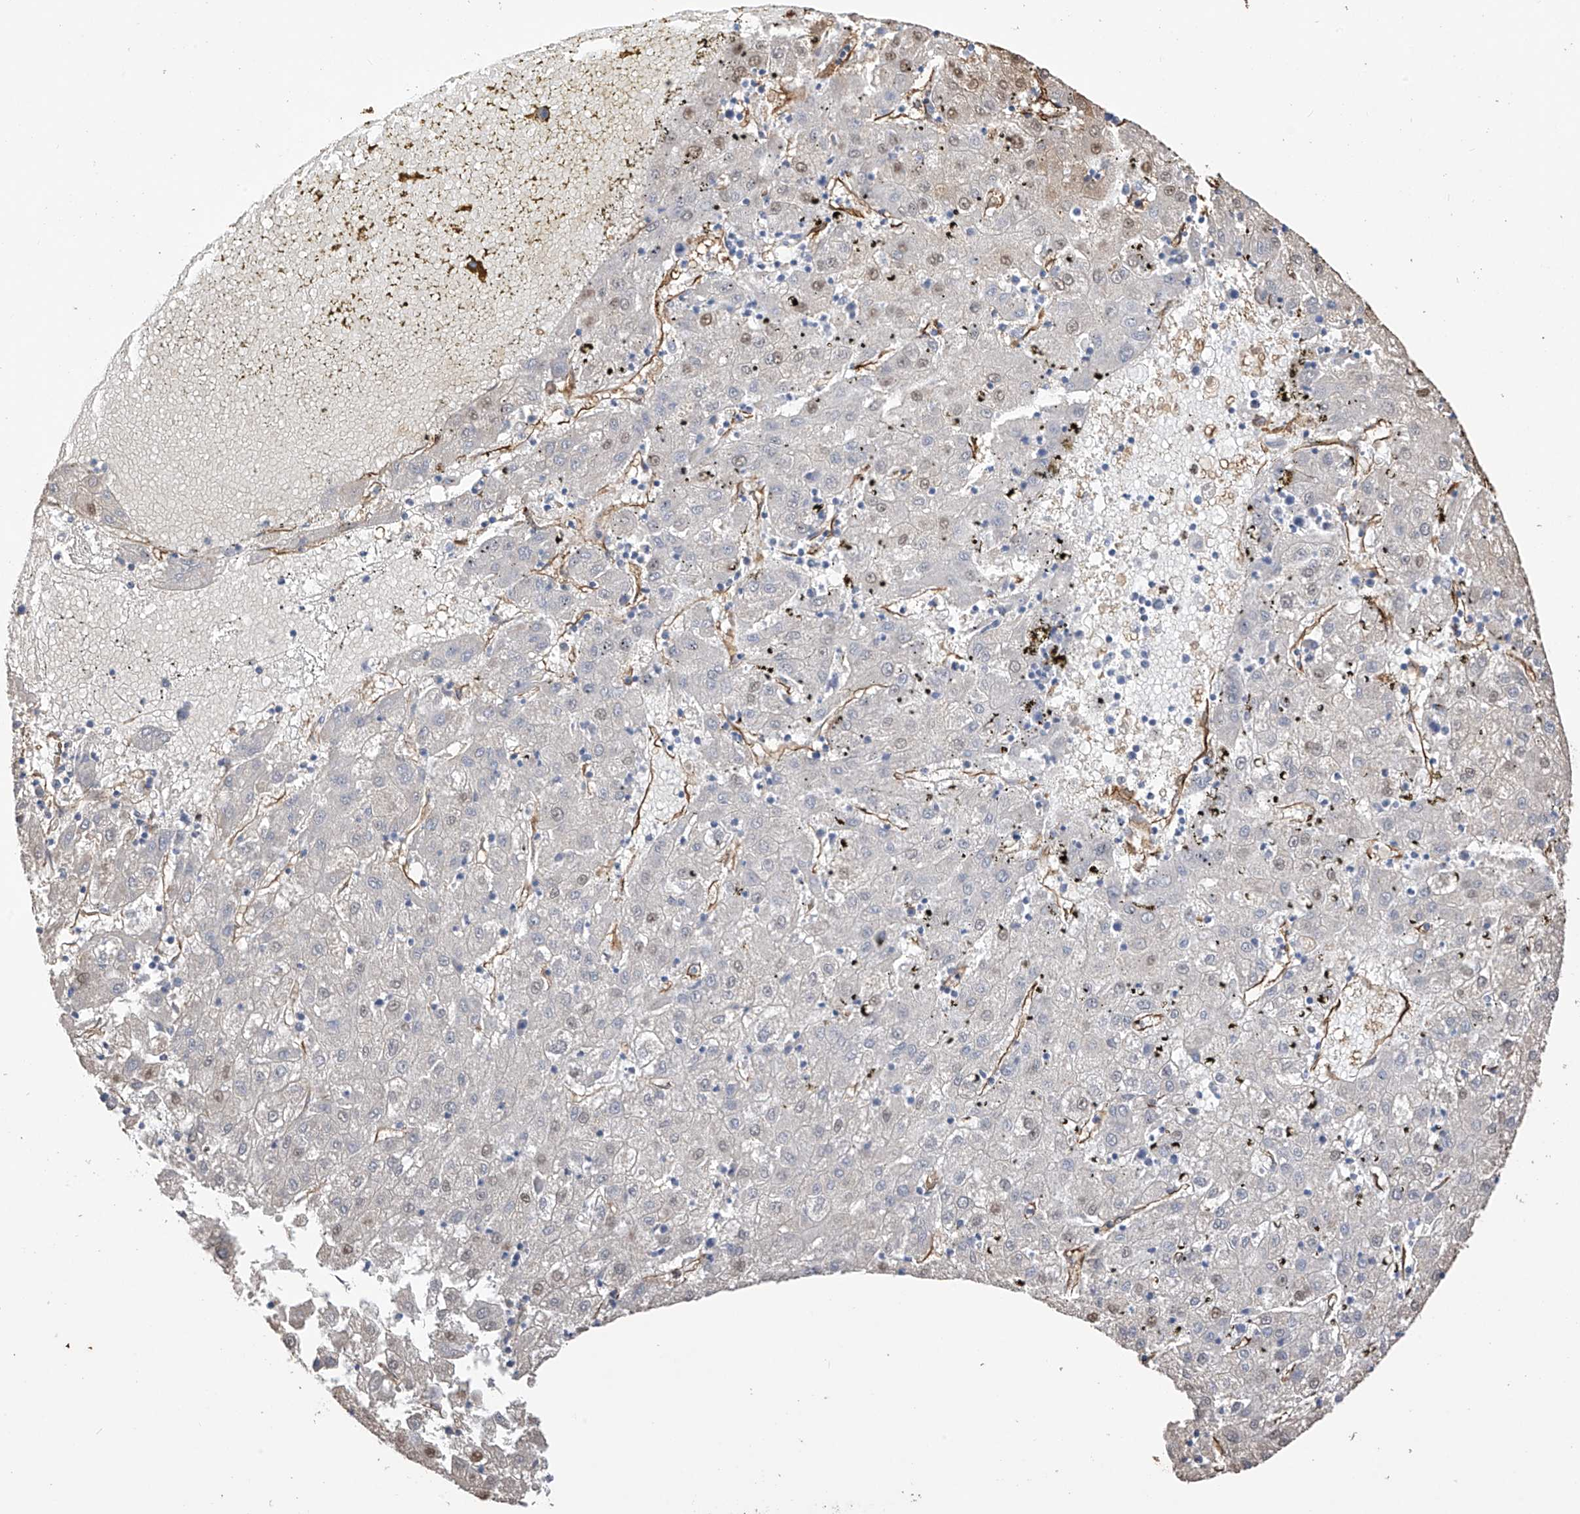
{"staining": {"intensity": "weak", "quantity": "<25%", "location": "cytoplasmic/membranous"}, "tissue": "liver cancer", "cell_type": "Tumor cells", "image_type": "cancer", "snomed": [{"axis": "morphology", "description": "Carcinoma, Hepatocellular, NOS"}, {"axis": "topography", "description": "Liver"}], "caption": "This is an immunohistochemistry histopathology image of human liver cancer (hepatocellular carcinoma). There is no positivity in tumor cells.", "gene": "UBTD1", "patient": {"sex": "male", "age": 72}}